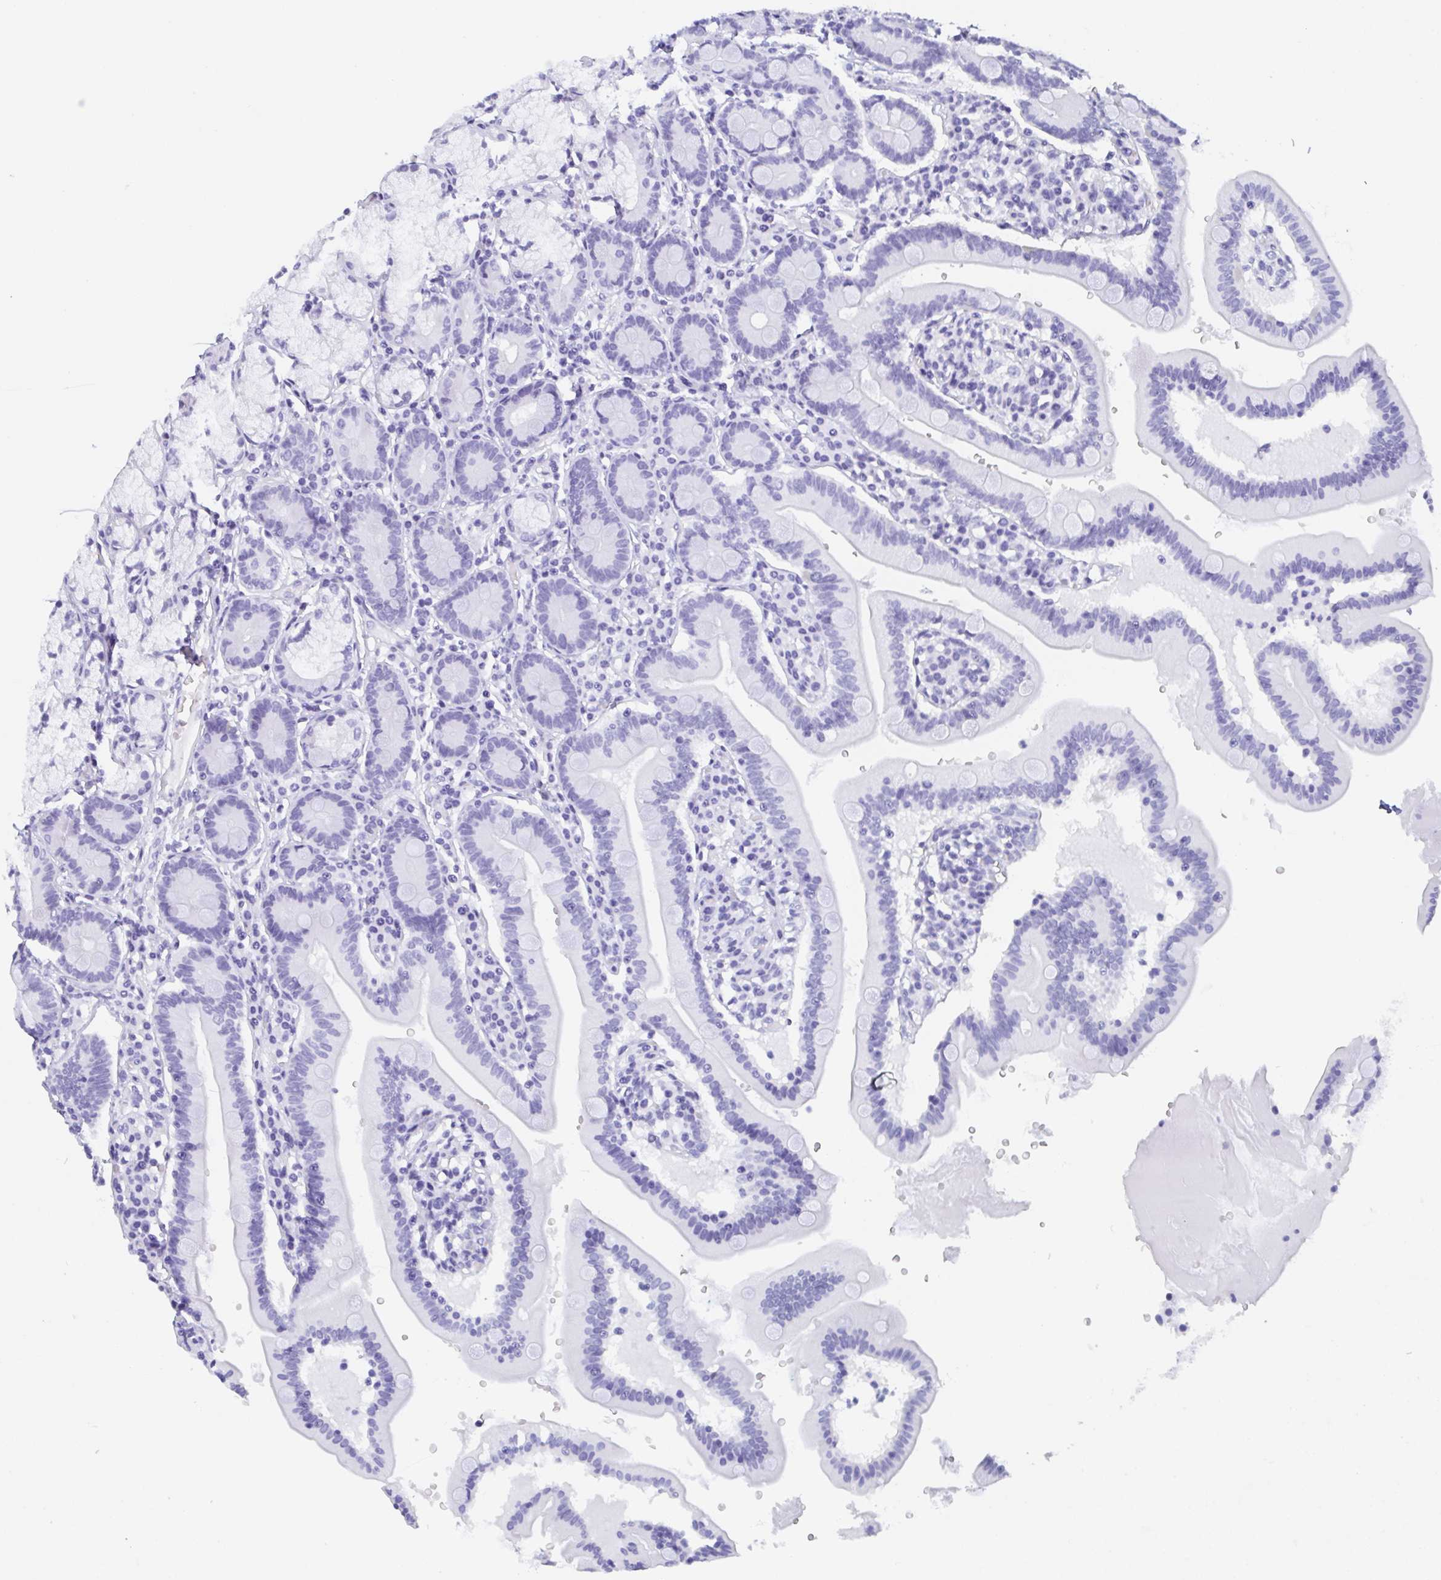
{"staining": {"intensity": "negative", "quantity": "none", "location": "none"}, "tissue": "duodenum", "cell_type": "Glandular cells", "image_type": "normal", "snomed": [{"axis": "morphology", "description": "Normal tissue, NOS"}, {"axis": "topography", "description": "Duodenum"}], "caption": "The IHC image has no significant expression in glandular cells of duodenum. (Brightfield microscopy of DAB immunohistochemistry (IHC) at high magnification).", "gene": "POU2F3", "patient": {"sex": "female", "age": 67}}